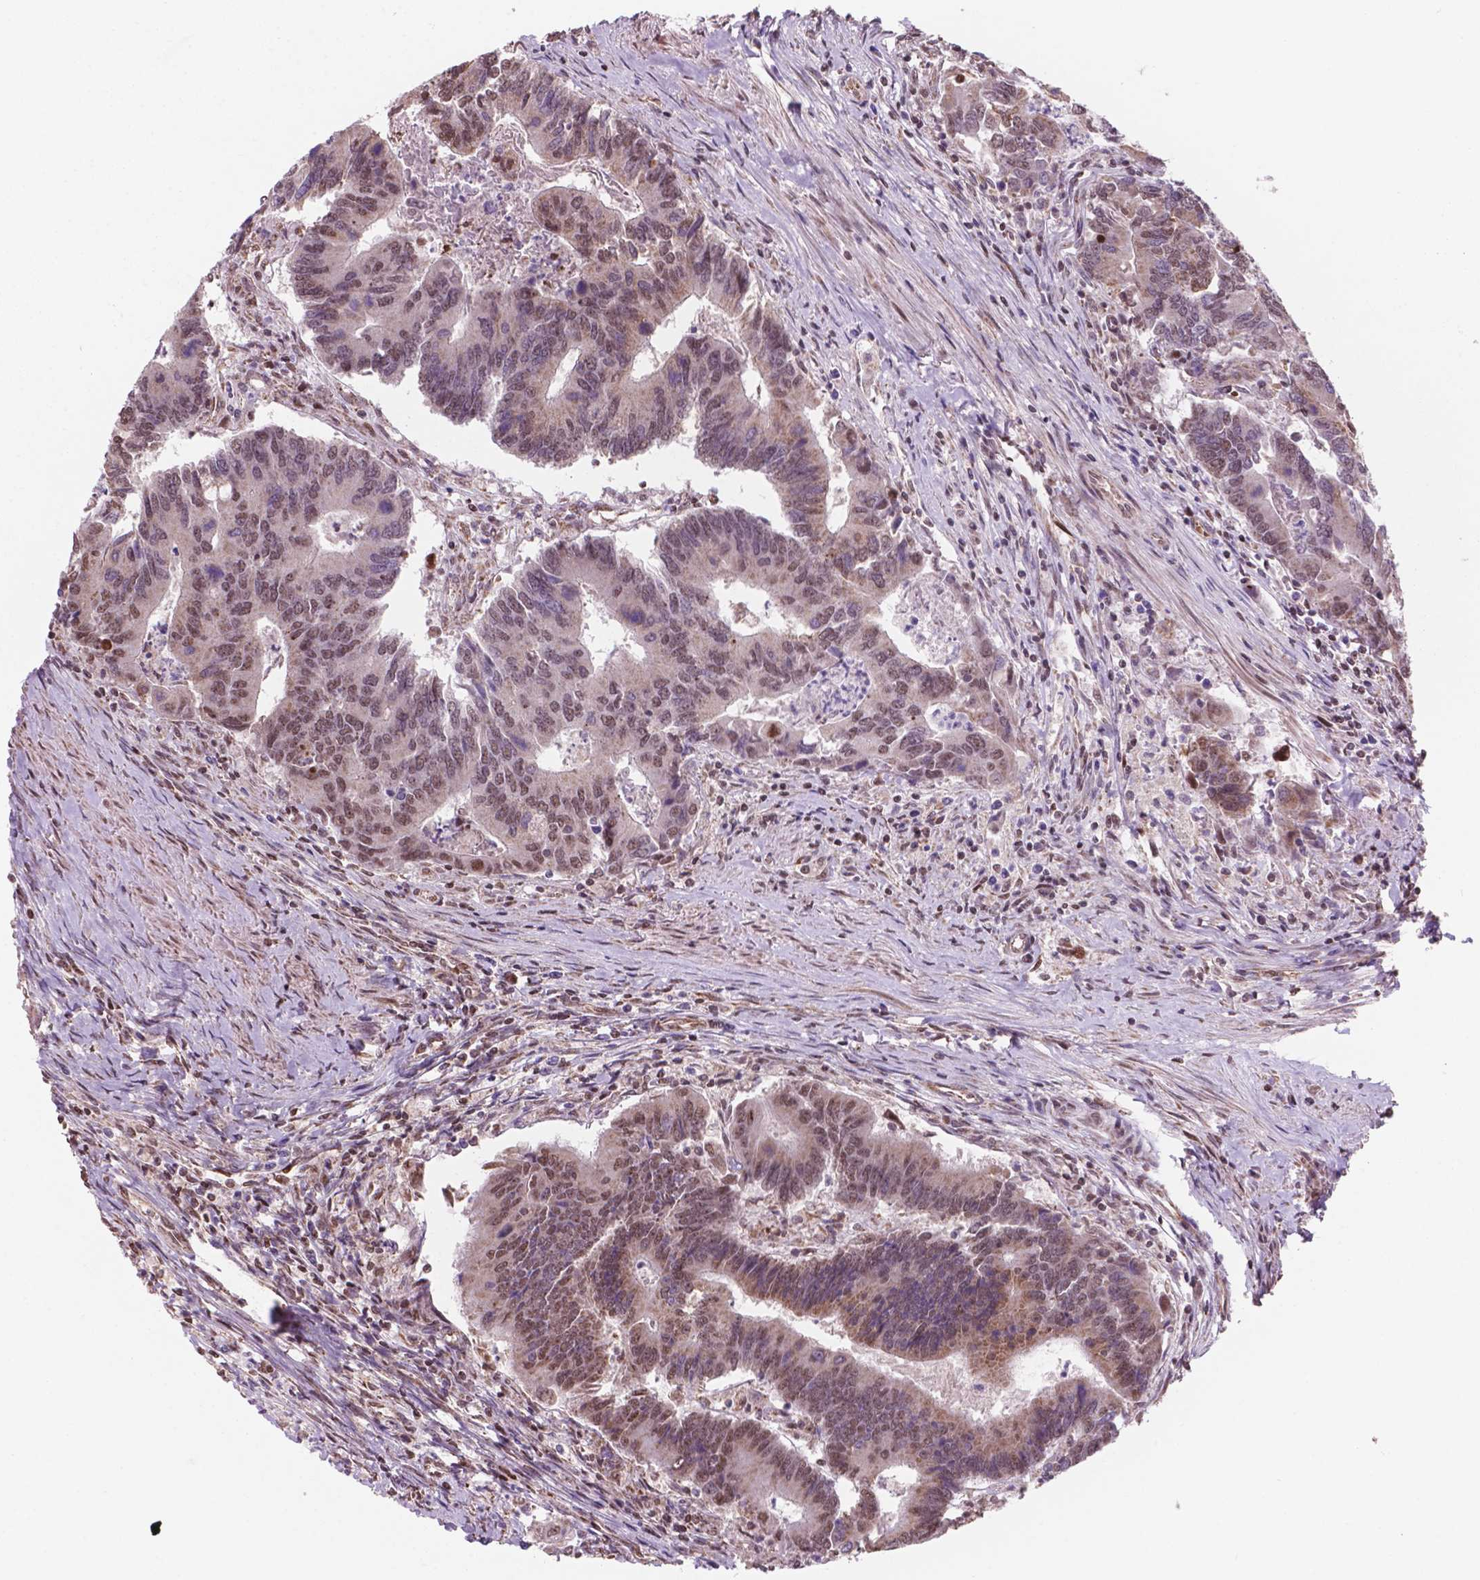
{"staining": {"intensity": "moderate", "quantity": ">75%", "location": "cytoplasmic/membranous,nuclear"}, "tissue": "colorectal cancer", "cell_type": "Tumor cells", "image_type": "cancer", "snomed": [{"axis": "morphology", "description": "Adenocarcinoma, NOS"}, {"axis": "topography", "description": "Colon"}], "caption": "Immunohistochemical staining of human adenocarcinoma (colorectal) displays moderate cytoplasmic/membranous and nuclear protein positivity in approximately >75% of tumor cells. Using DAB (brown) and hematoxylin (blue) stains, captured at high magnification using brightfield microscopy.", "gene": "NDUFA10", "patient": {"sex": "female", "age": 67}}